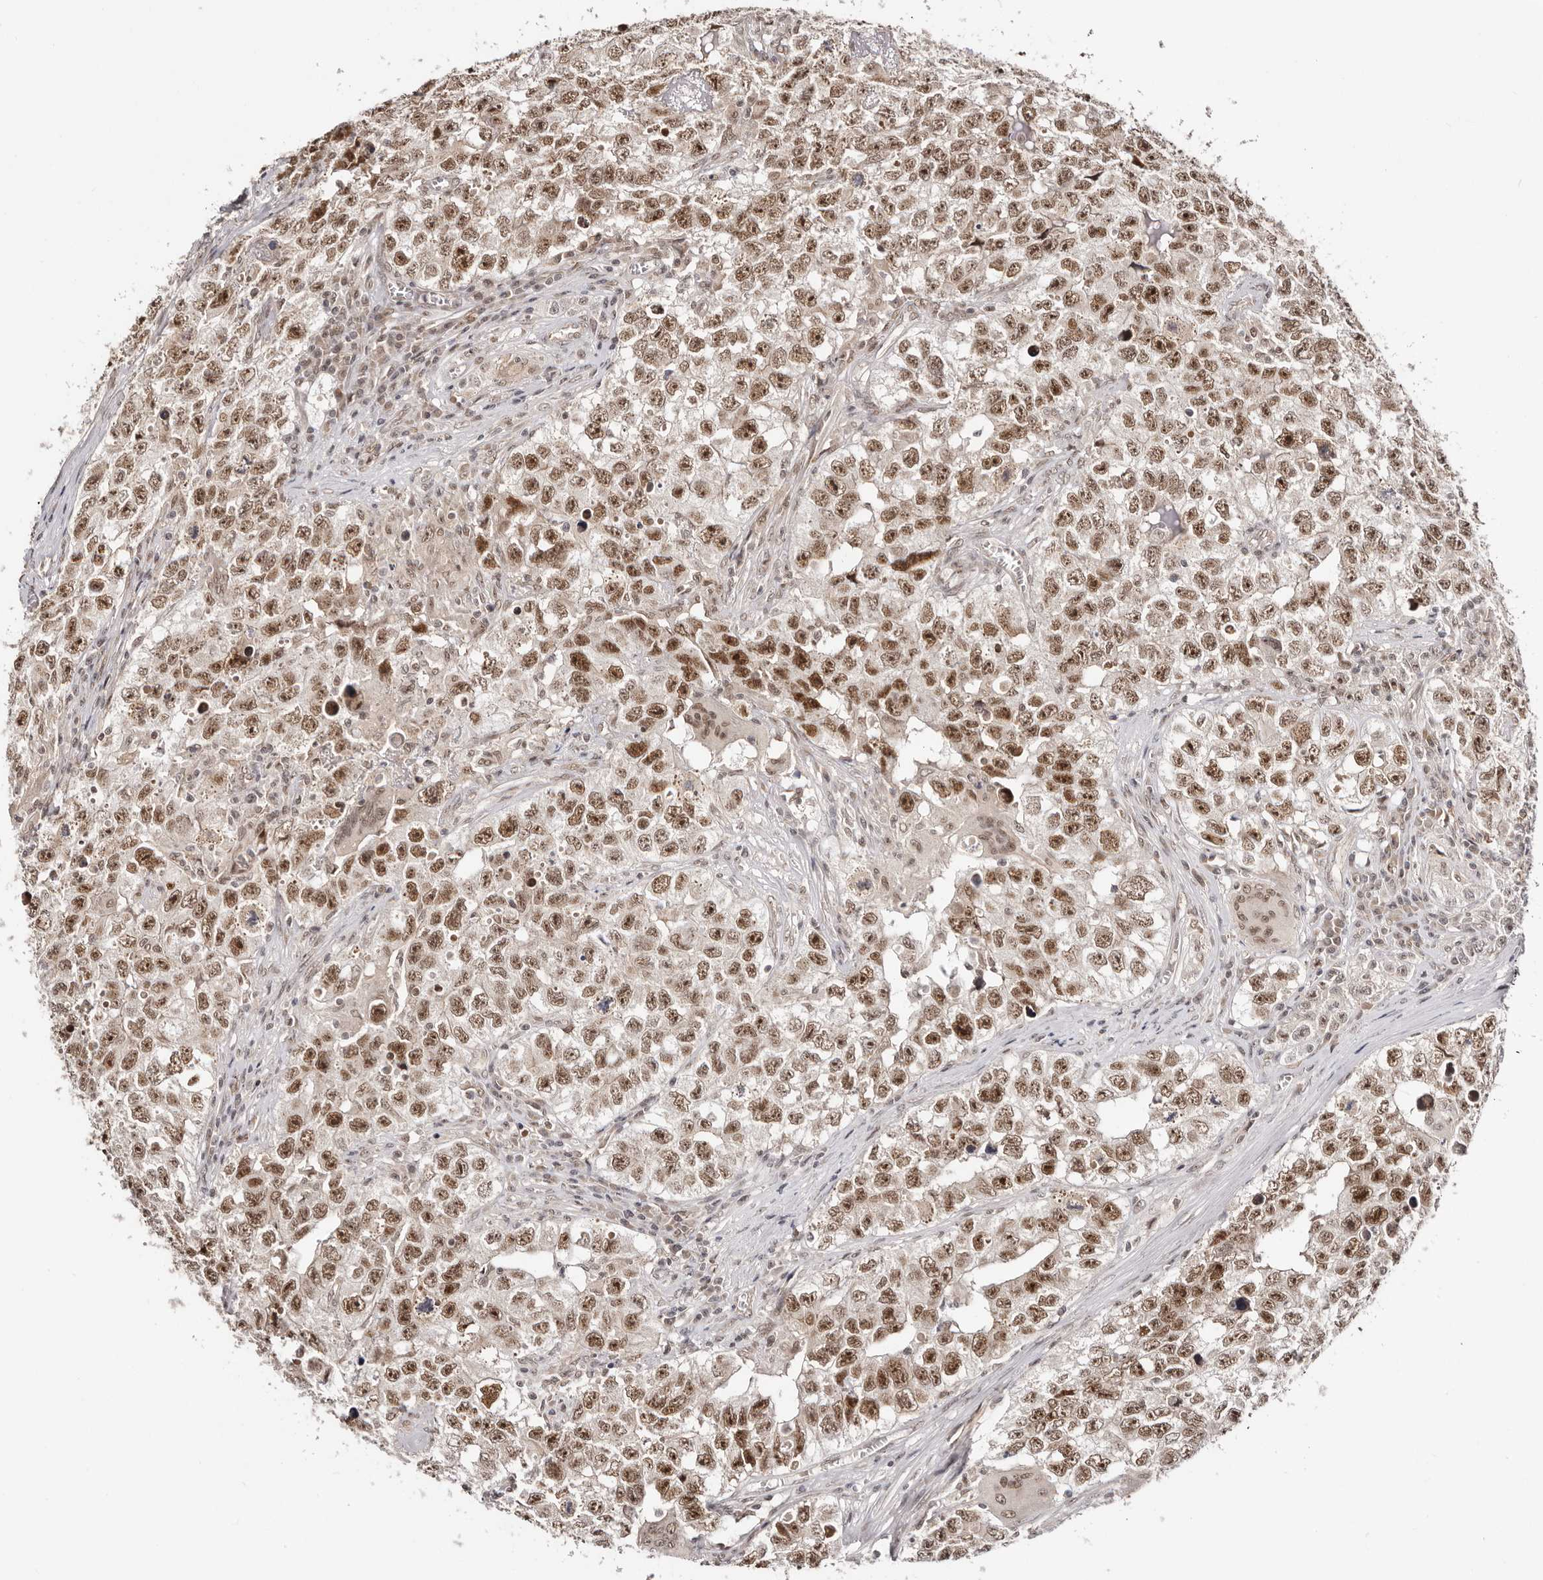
{"staining": {"intensity": "moderate", "quantity": ">75%", "location": "nuclear"}, "tissue": "testis cancer", "cell_type": "Tumor cells", "image_type": "cancer", "snomed": [{"axis": "morphology", "description": "Seminoma, NOS"}, {"axis": "morphology", "description": "Carcinoma, Embryonal, NOS"}, {"axis": "topography", "description": "Testis"}], "caption": "This is an image of immunohistochemistry (IHC) staining of testis cancer, which shows moderate positivity in the nuclear of tumor cells.", "gene": "MED8", "patient": {"sex": "male", "age": 43}}